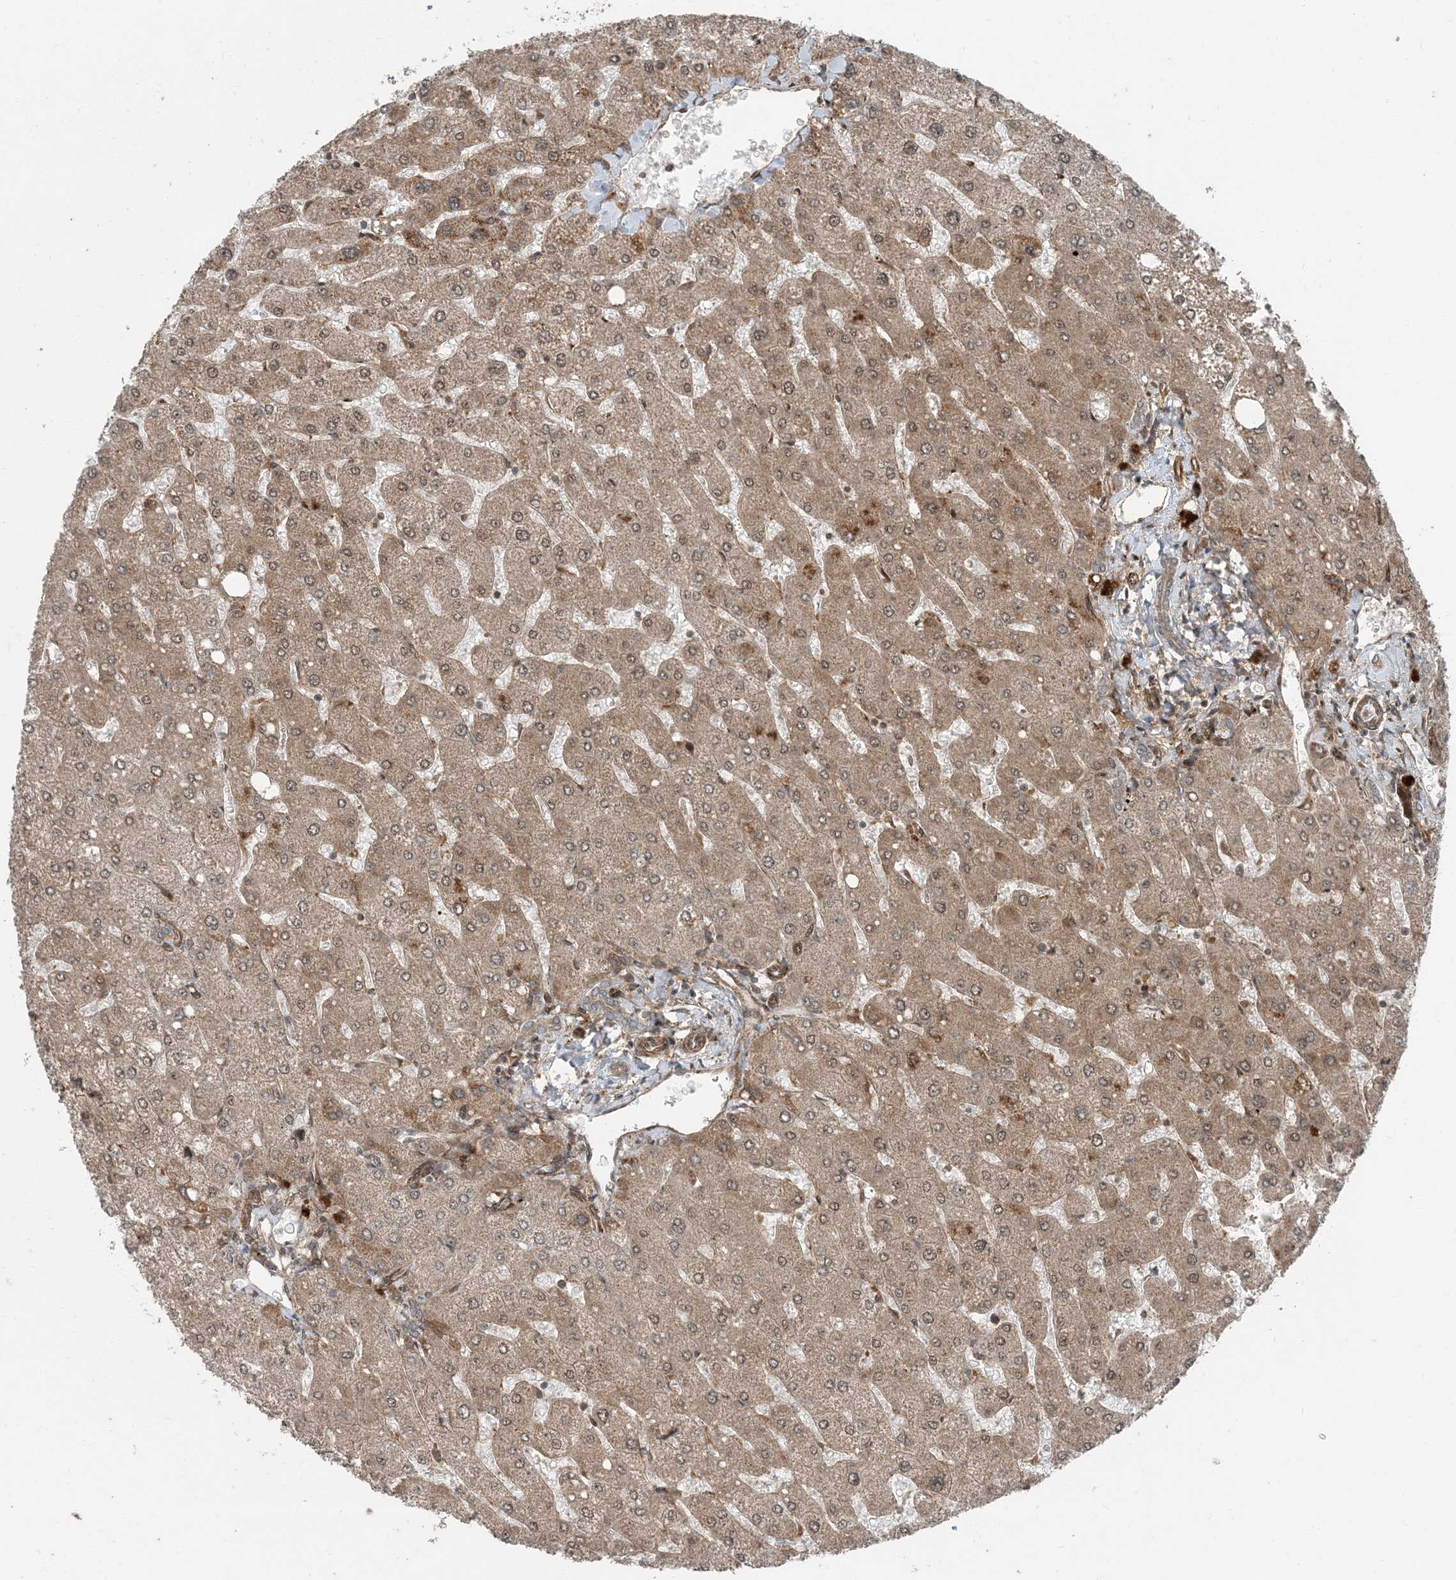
{"staining": {"intensity": "moderate", "quantity": ">75%", "location": "cytoplasmic/membranous"}, "tissue": "liver", "cell_type": "Cholangiocytes", "image_type": "normal", "snomed": [{"axis": "morphology", "description": "Normal tissue, NOS"}, {"axis": "topography", "description": "Liver"}], "caption": "A brown stain shows moderate cytoplasmic/membranous expression of a protein in cholangiocytes of unremarkable human liver.", "gene": "EDEM2", "patient": {"sex": "male", "age": 55}}